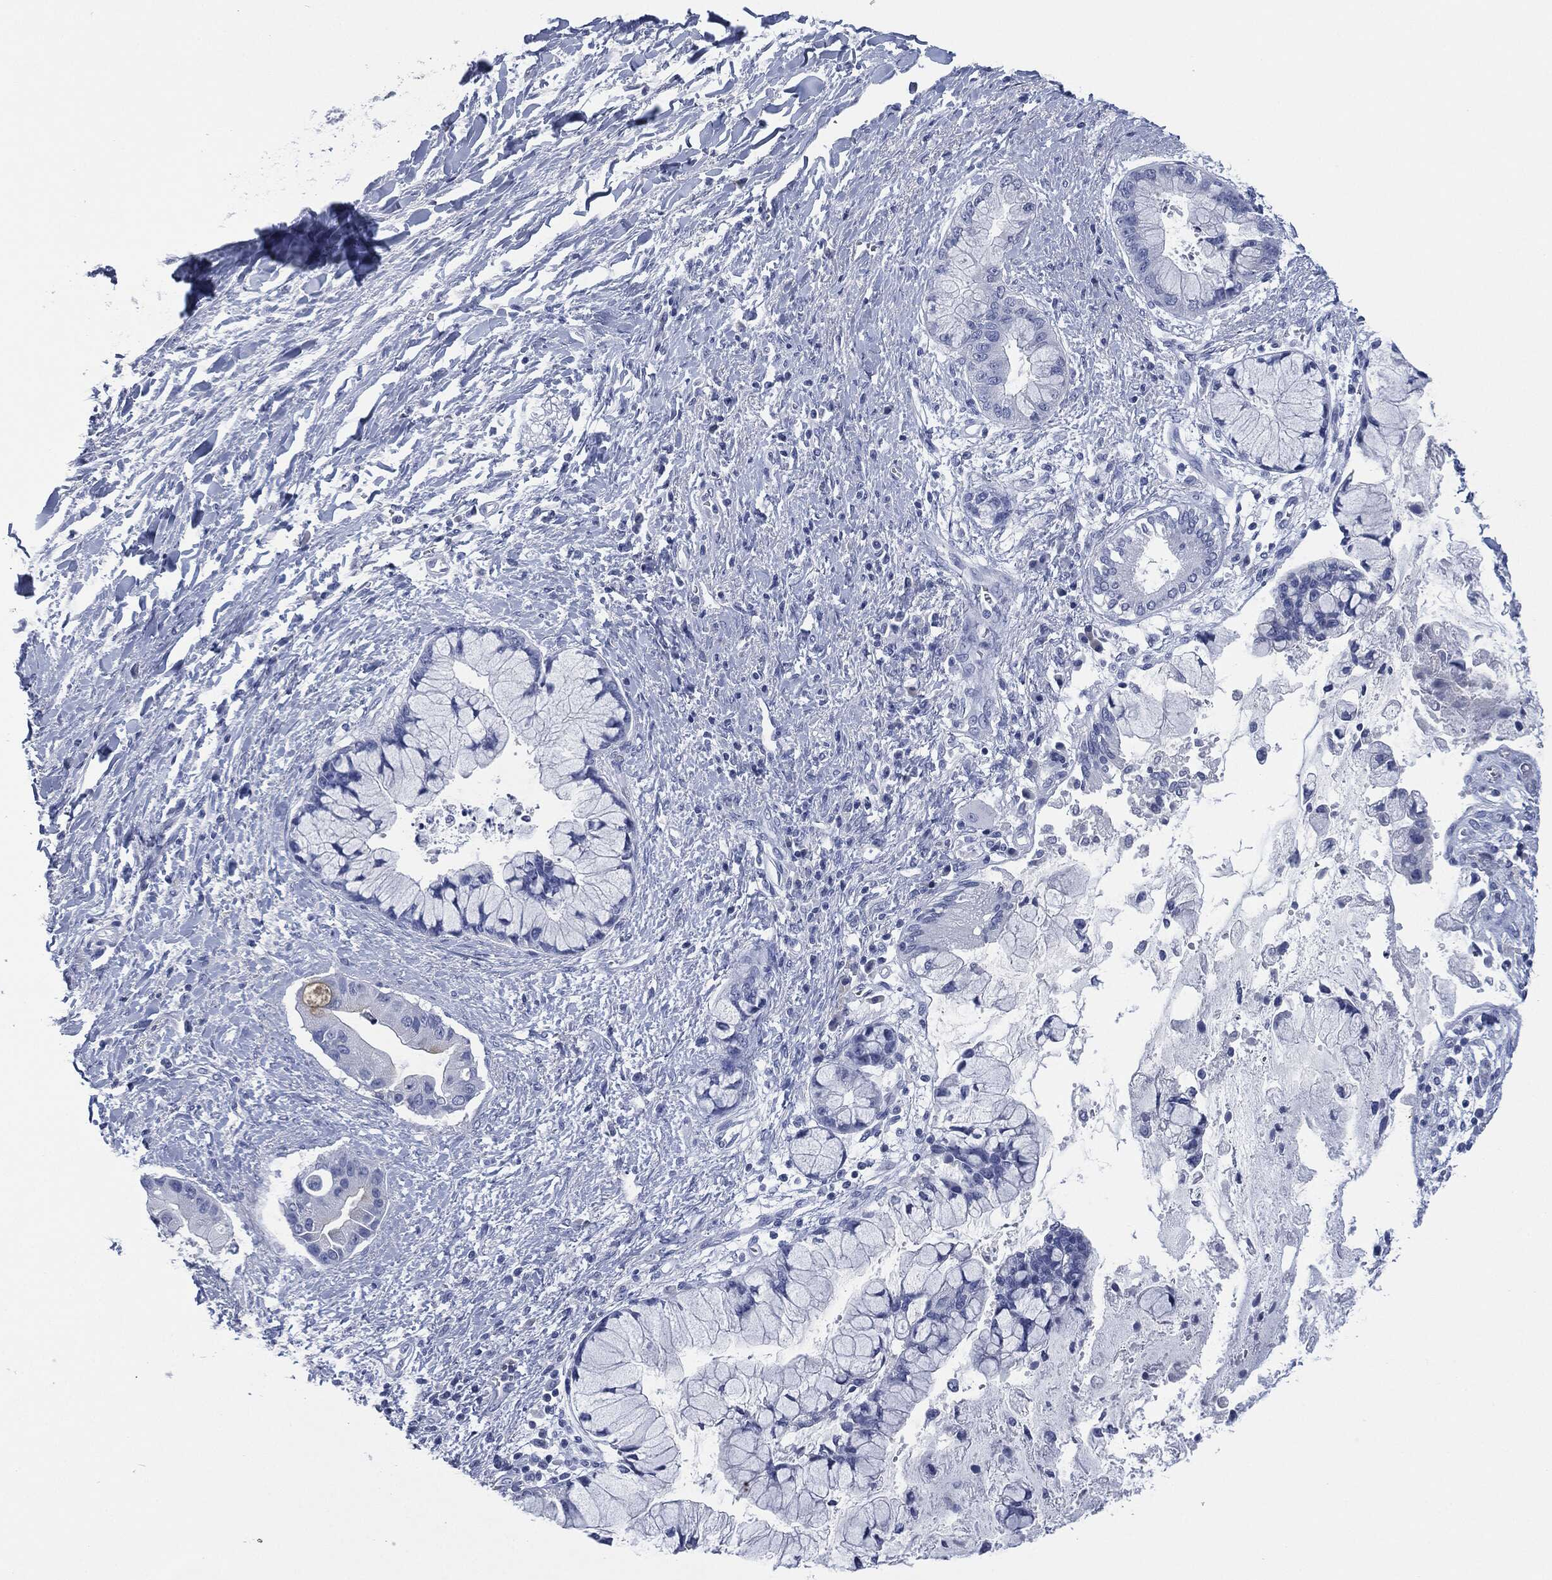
{"staining": {"intensity": "negative", "quantity": "none", "location": "none"}, "tissue": "liver cancer", "cell_type": "Tumor cells", "image_type": "cancer", "snomed": [{"axis": "morphology", "description": "Normal tissue, NOS"}, {"axis": "morphology", "description": "Cholangiocarcinoma"}, {"axis": "topography", "description": "Liver"}, {"axis": "topography", "description": "Peripheral nerve tissue"}], "caption": "There is no significant staining in tumor cells of liver cancer (cholangiocarcinoma).", "gene": "MUC16", "patient": {"sex": "male", "age": 50}}